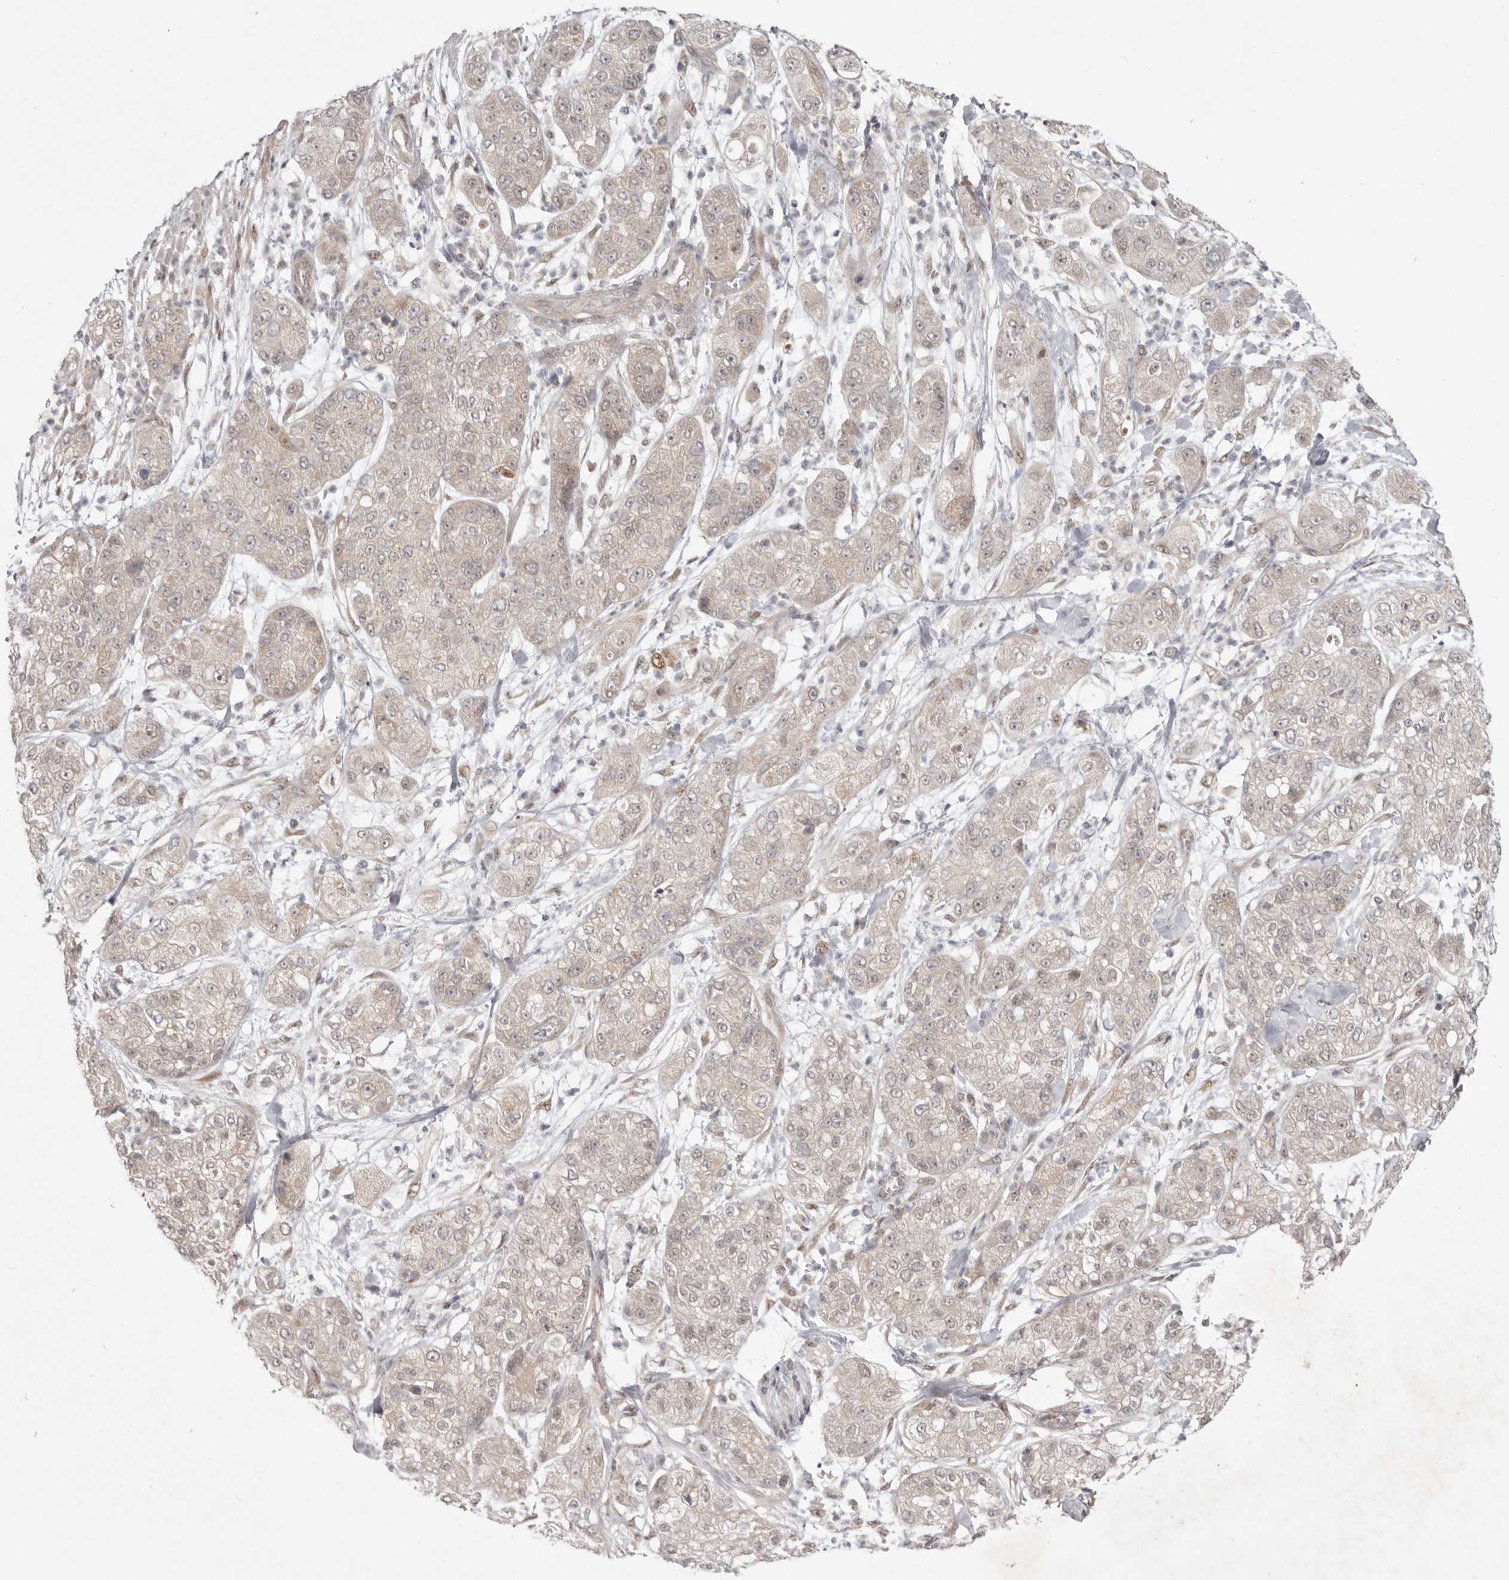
{"staining": {"intensity": "weak", "quantity": ">75%", "location": "cytoplasmic/membranous"}, "tissue": "pancreatic cancer", "cell_type": "Tumor cells", "image_type": "cancer", "snomed": [{"axis": "morphology", "description": "Adenocarcinoma, NOS"}, {"axis": "topography", "description": "Pancreas"}], "caption": "This histopathology image demonstrates IHC staining of human pancreatic adenocarcinoma, with low weak cytoplasmic/membranous expression in approximately >75% of tumor cells.", "gene": "NSUN4", "patient": {"sex": "female", "age": 78}}